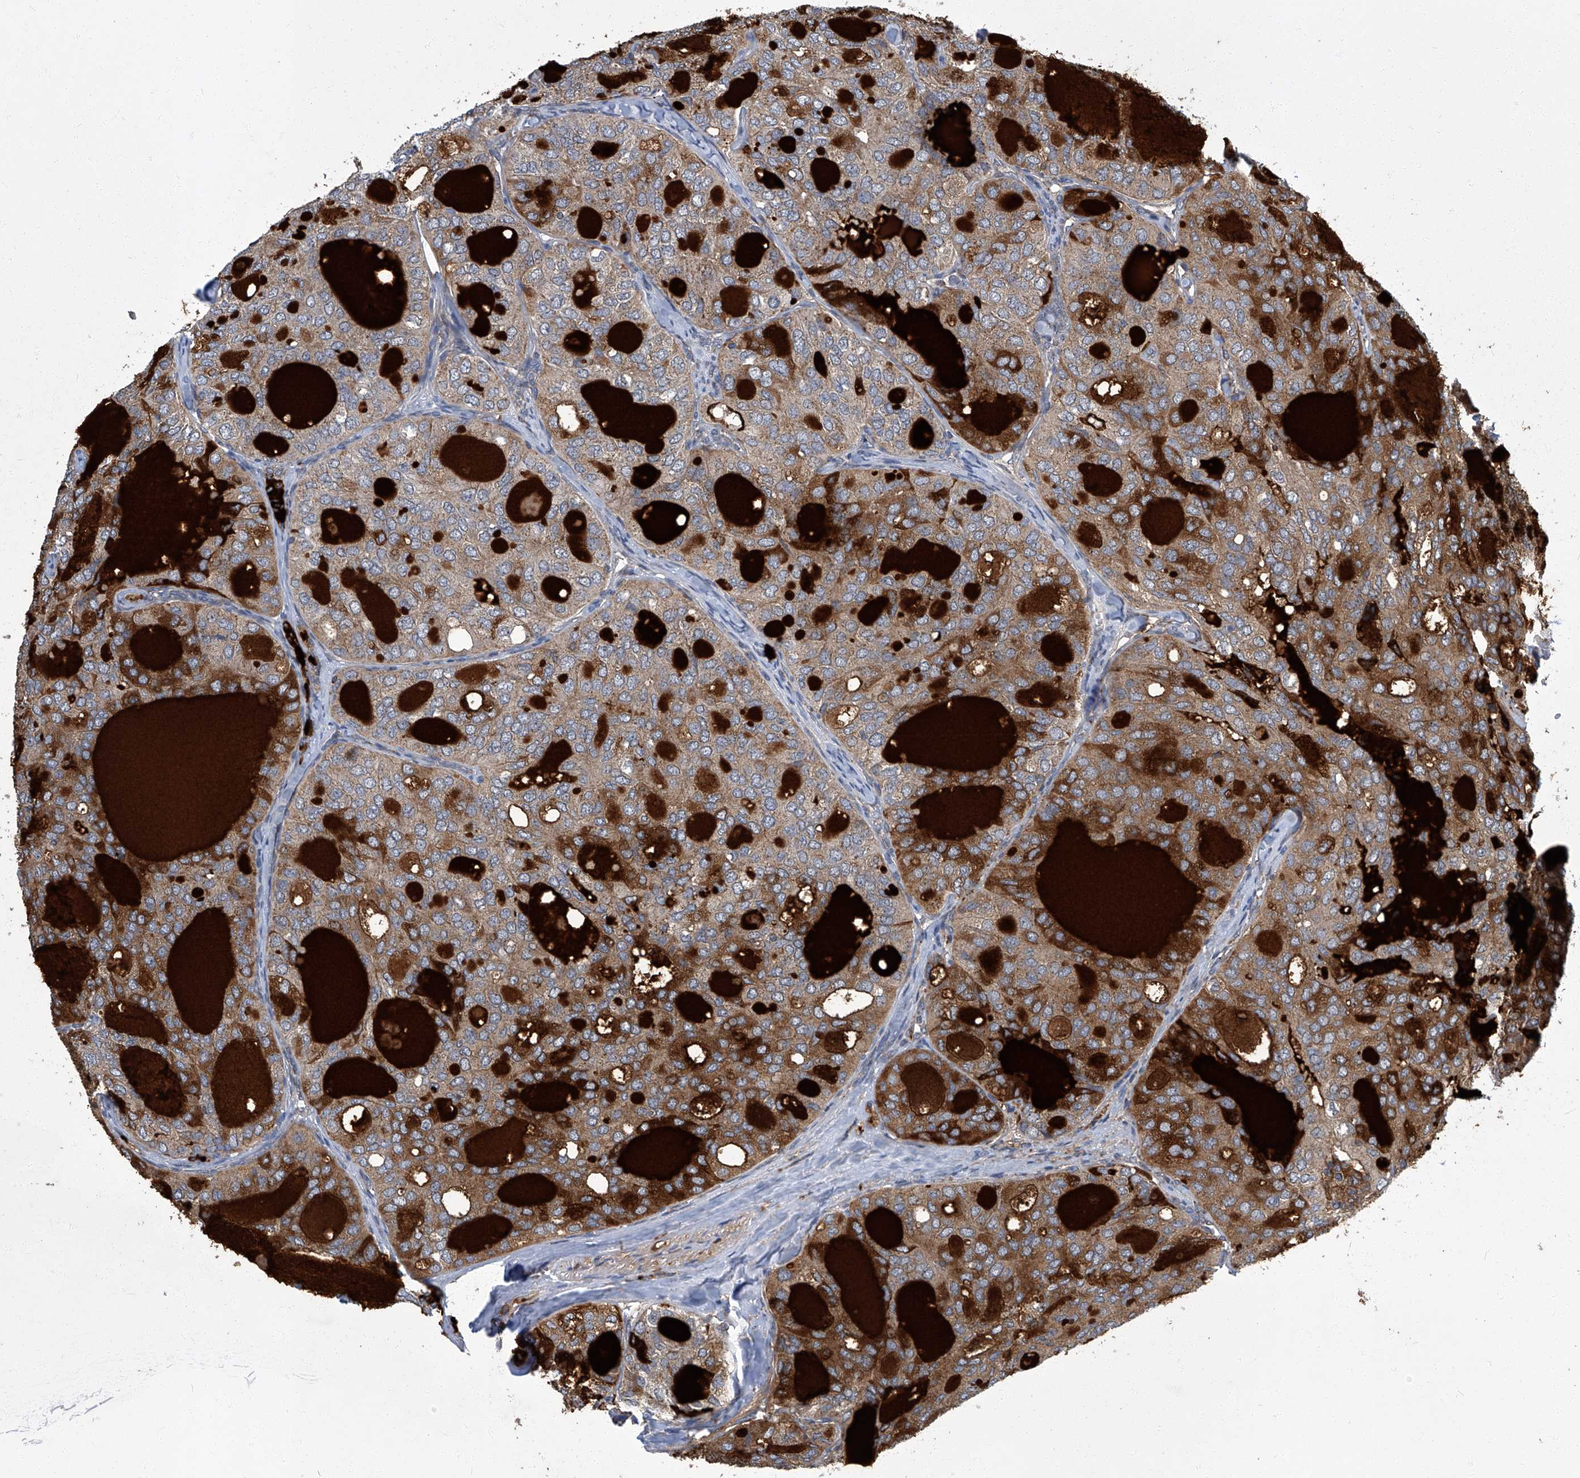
{"staining": {"intensity": "moderate", "quantity": ">75%", "location": "cytoplasmic/membranous"}, "tissue": "thyroid cancer", "cell_type": "Tumor cells", "image_type": "cancer", "snomed": [{"axis": "morphology", "description": "Follicular adenoma carcinoma, NOS"}, {"axis": "topography", "description": "Thyroid gland"}], "caption": "A micrograph of human follicular adenoma carcinoma (thyroid) stained for a protein displays moderate cytoplasmic/membranous brown staining in tumor cells. (brown staining indicates protein expression, while blue staining denotes nuclei).", "gene": "TNFRSF13B", "patient": {"sex": "male", "age": 75}}